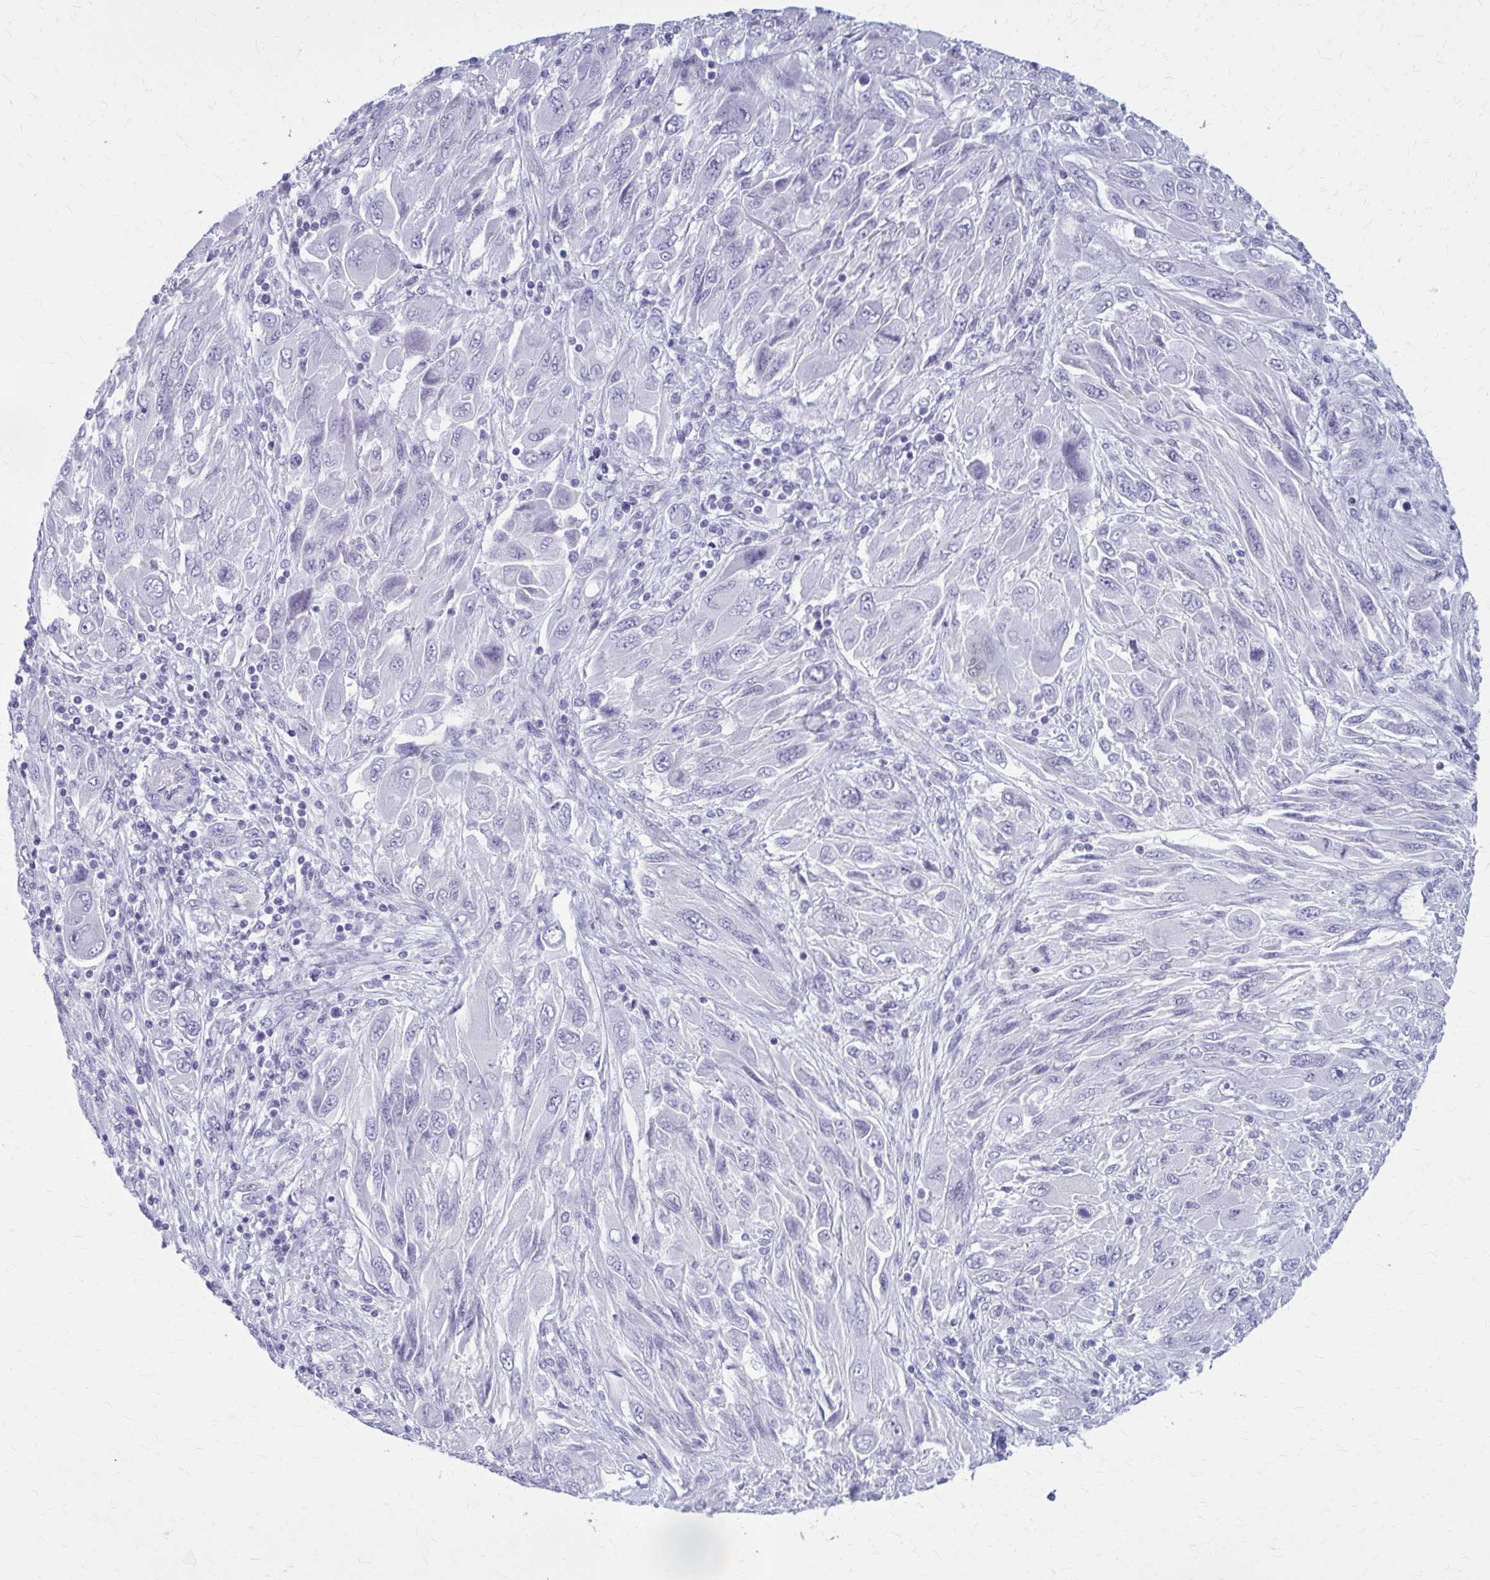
{"staining": {"intensity": "negative", "quantity": "none", "location": "none"}, "tissue": "melanoma", "cell_type": "Tumor cells", "image_type": "cancer", "snomed": [{"axis": "morphology", "description": "Malignant melanoma, NOS"}, {"axis": "topography", "description": "Skin"}], "caption": "A photomicrograph of human melanoma is negative for staining in tumor cells.", "gene": "CASQ2", "patient": {"sex": "female", "age": 91}}